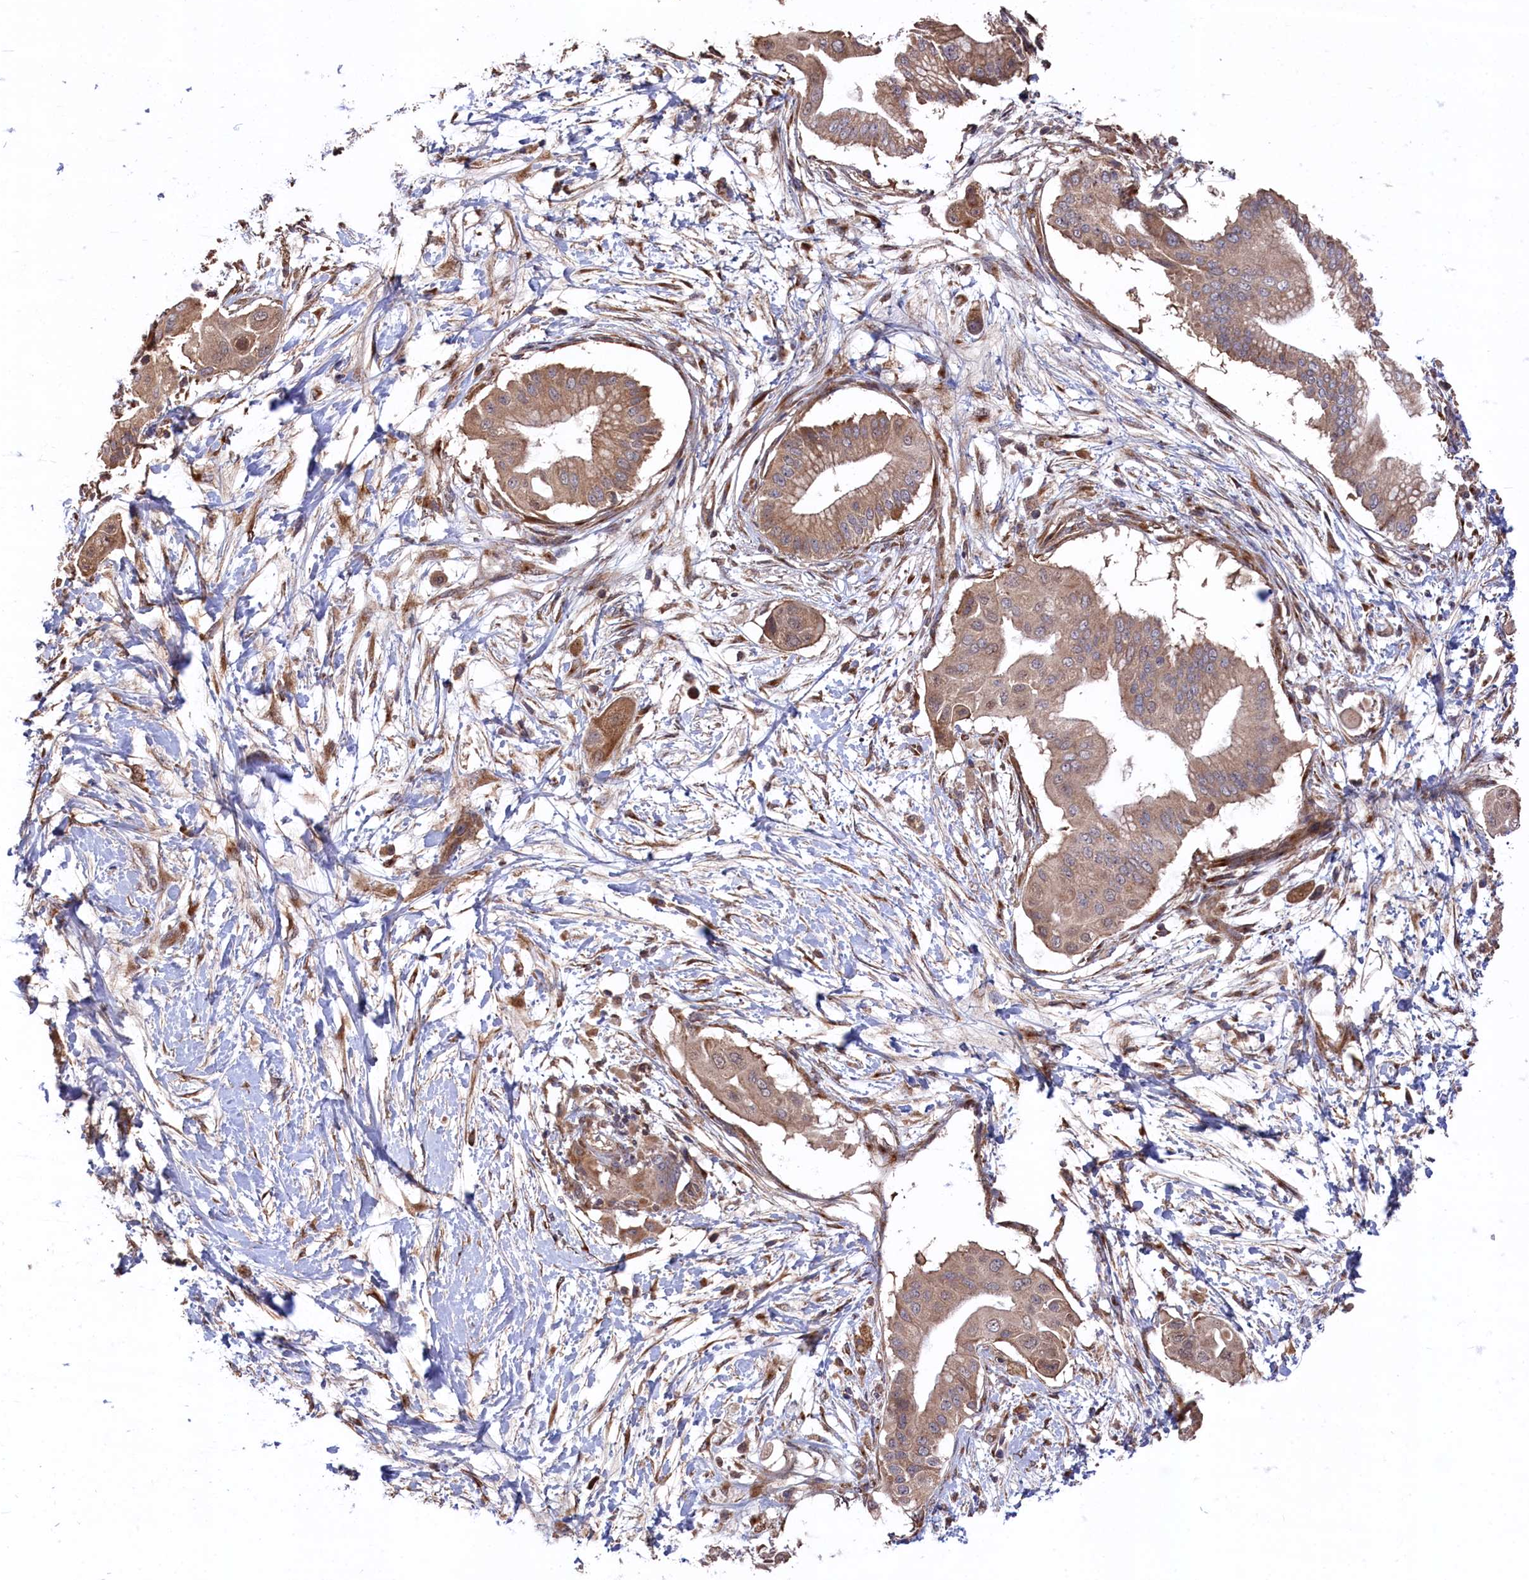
{"staining": {"intensity": "weak", "quantity": ">75%", "location": "cytoplasmic/membranous"}, "tissue": "pancreatic cancer", "cell_type": "Tumor cells", "image_type": "cancer", "snomed": [{"axis": "morphology", "description": "Adenocarcinoma, NOS"}, {"axis": "topography", "description": "Pancreas"}], "caption": "The histopathology image demonstrates staining of pancreatic cancer, revealing weak cytoplasmic/membranous protein expression (brown color) within tumor cells. The staining was performed using DAB, with brown indicating positive protein expression. Nuclei are stained blue with hematoxylin.", "gene": "SLC12A4", "patient": {"sex": "male", "age": 68}}